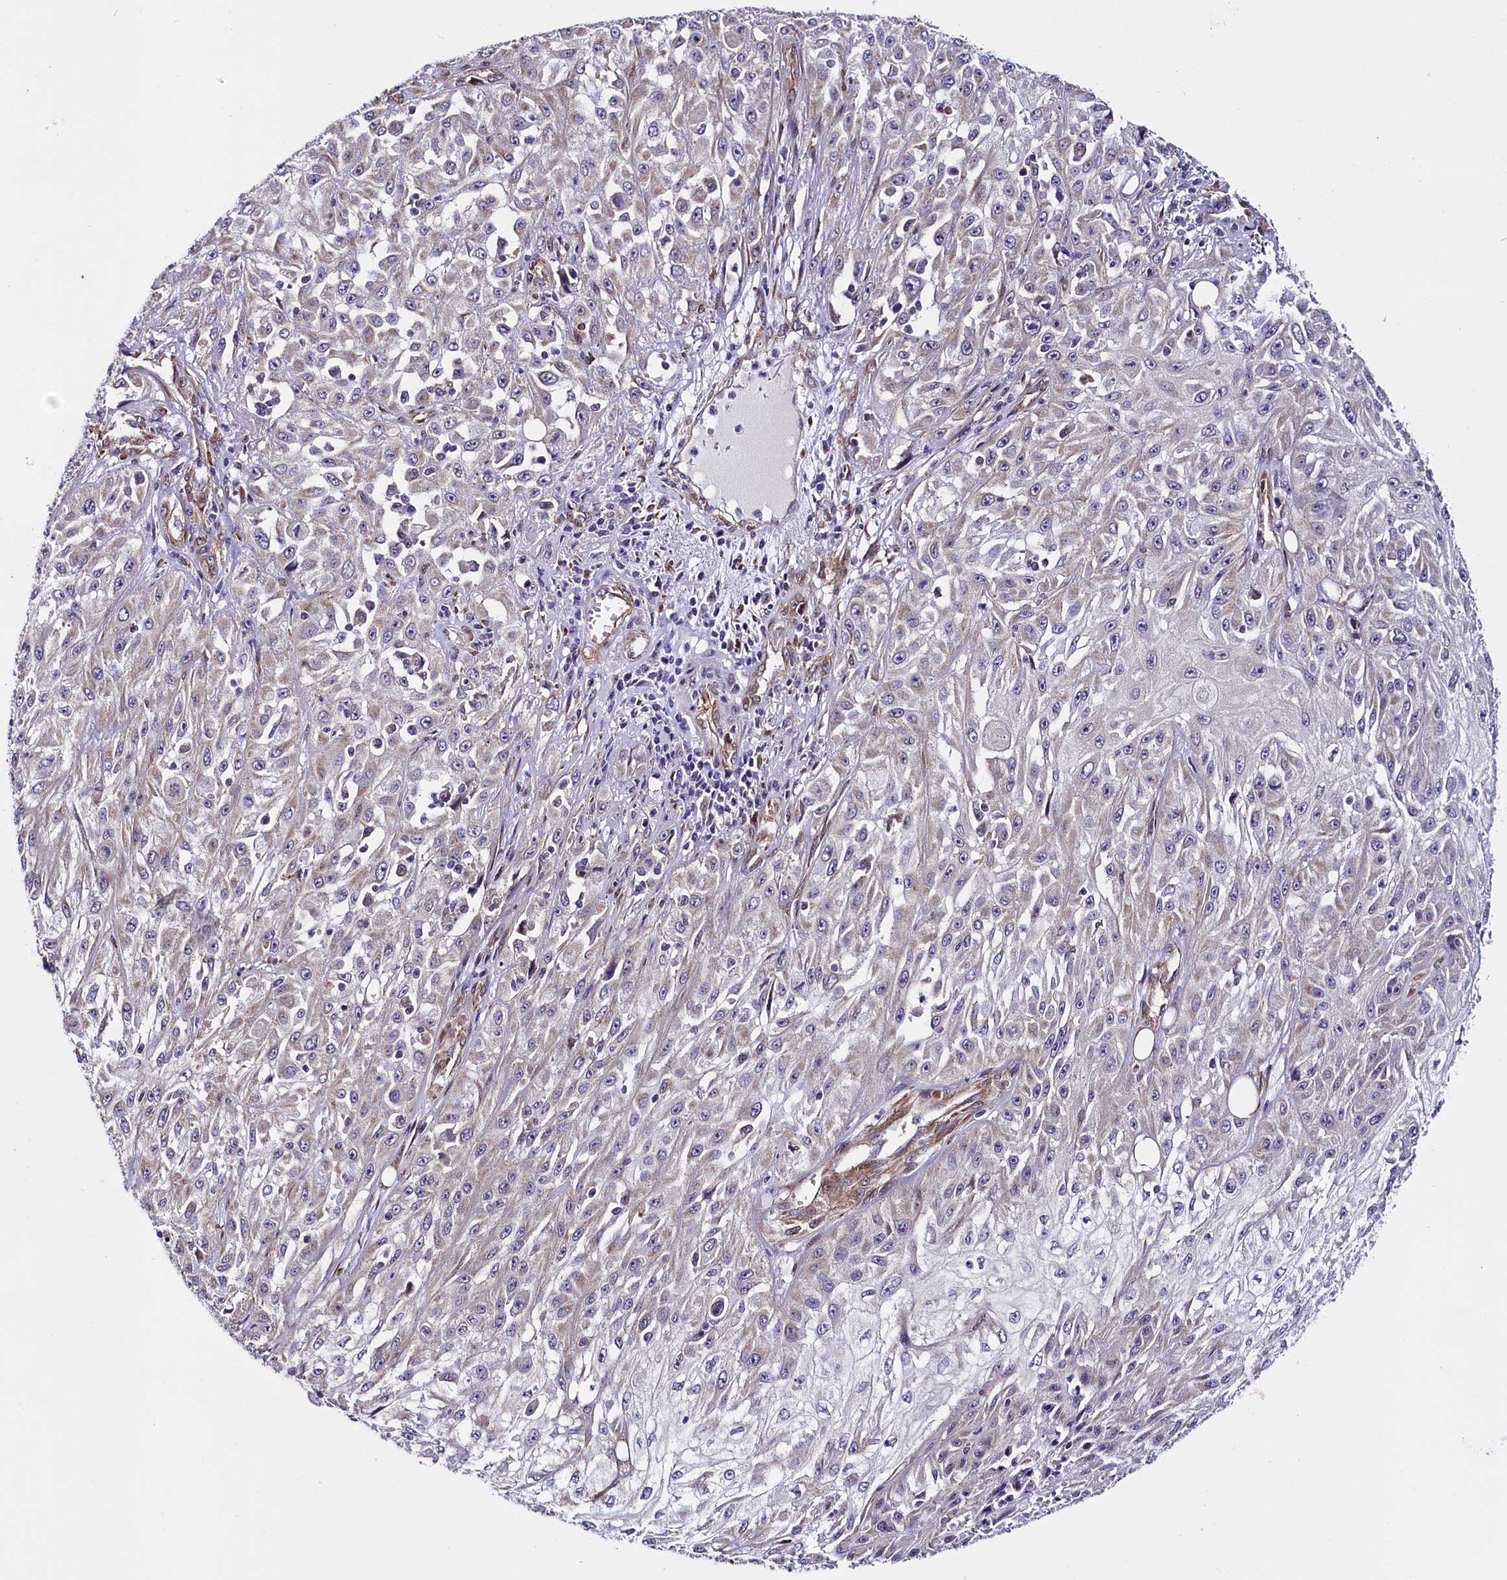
{"staining": {"intensity": "negative", "quantity": "none", "location": "none"}, "tissue": "skin cancer", "cell_type": "Tumor cells", "image_type": "cancer", "snomed": [{"axis": "morphology", "description": "Squamous cell carcinoma, NOS"}, {"axis": "morphology", "description": "Squamous cell carcinoma, metastatic, NOS"}, {"axis": "topography", "description": "Skin"}, {"axis": "topography", "description": "Lymph node"}], "caption": "The image shows no staining of tumor cells in skin cancer.", "gene": "UACA", "patient": {"sex": "male", "age": 75}}